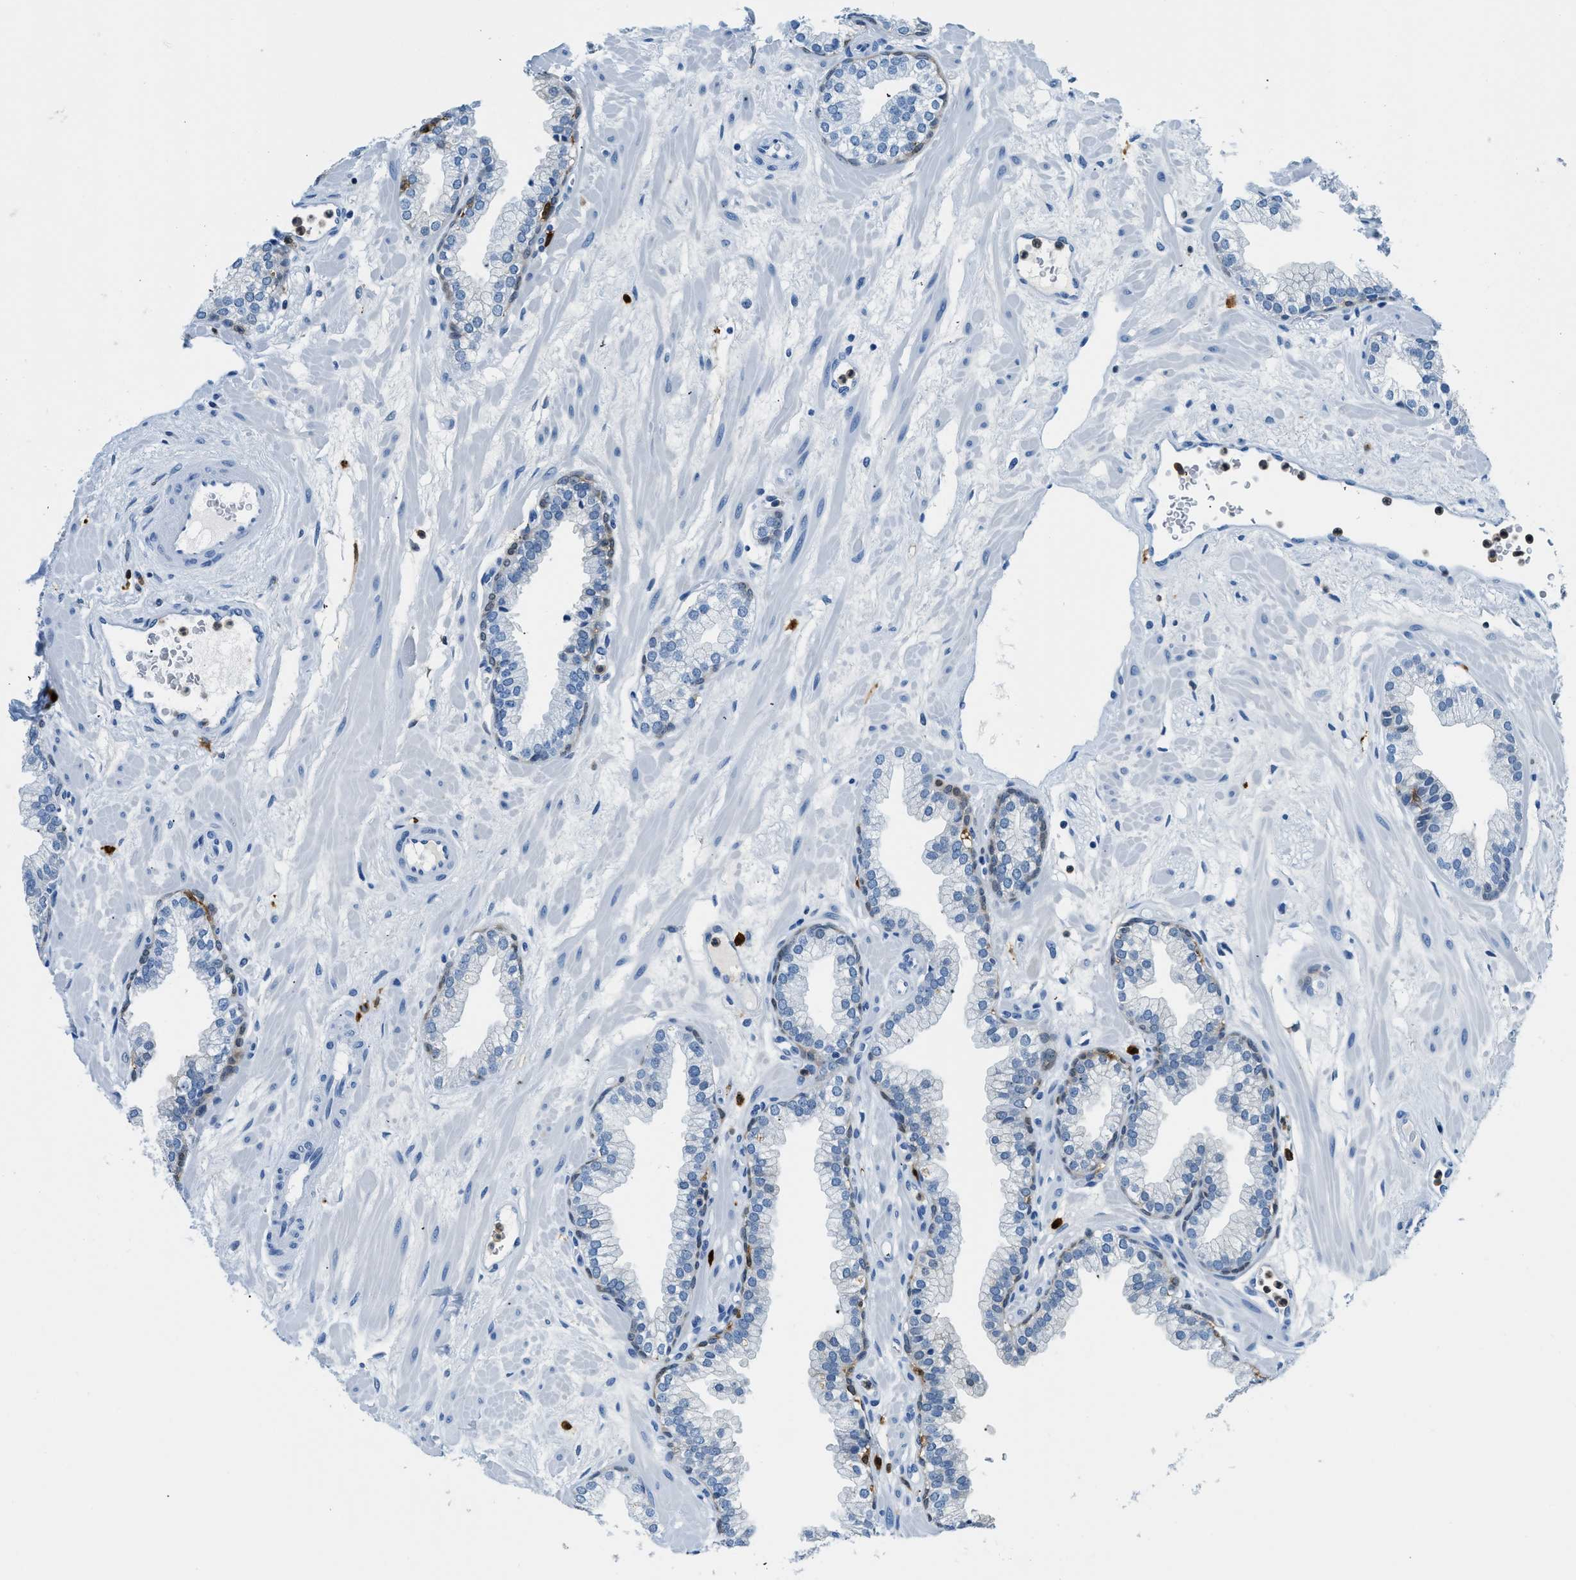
{"staining": {"intensity": "negative", "quantity": "none", "location": "none"}, "tissue": "prostate", "cell_type": "Glandular cells", "image_type": "normal", "snomed": [{"axis": "morphology", "description": "Normal tissue, NOS"}, {"axis": "morphology", "description": "Urothelial carcinoma, Low grade"}, {"axis": "topography", "description": "Urinary bladder"}, {"axis": "topography", "description": "Prostate"}], "caption": "DAB (3,3'-diaminobenzidine) immunohistochemical staining of normal human prostate displays no significant staining in glandular cells.", "gene": "CAPG", "patient": {"sex": "male", "age": 60}}